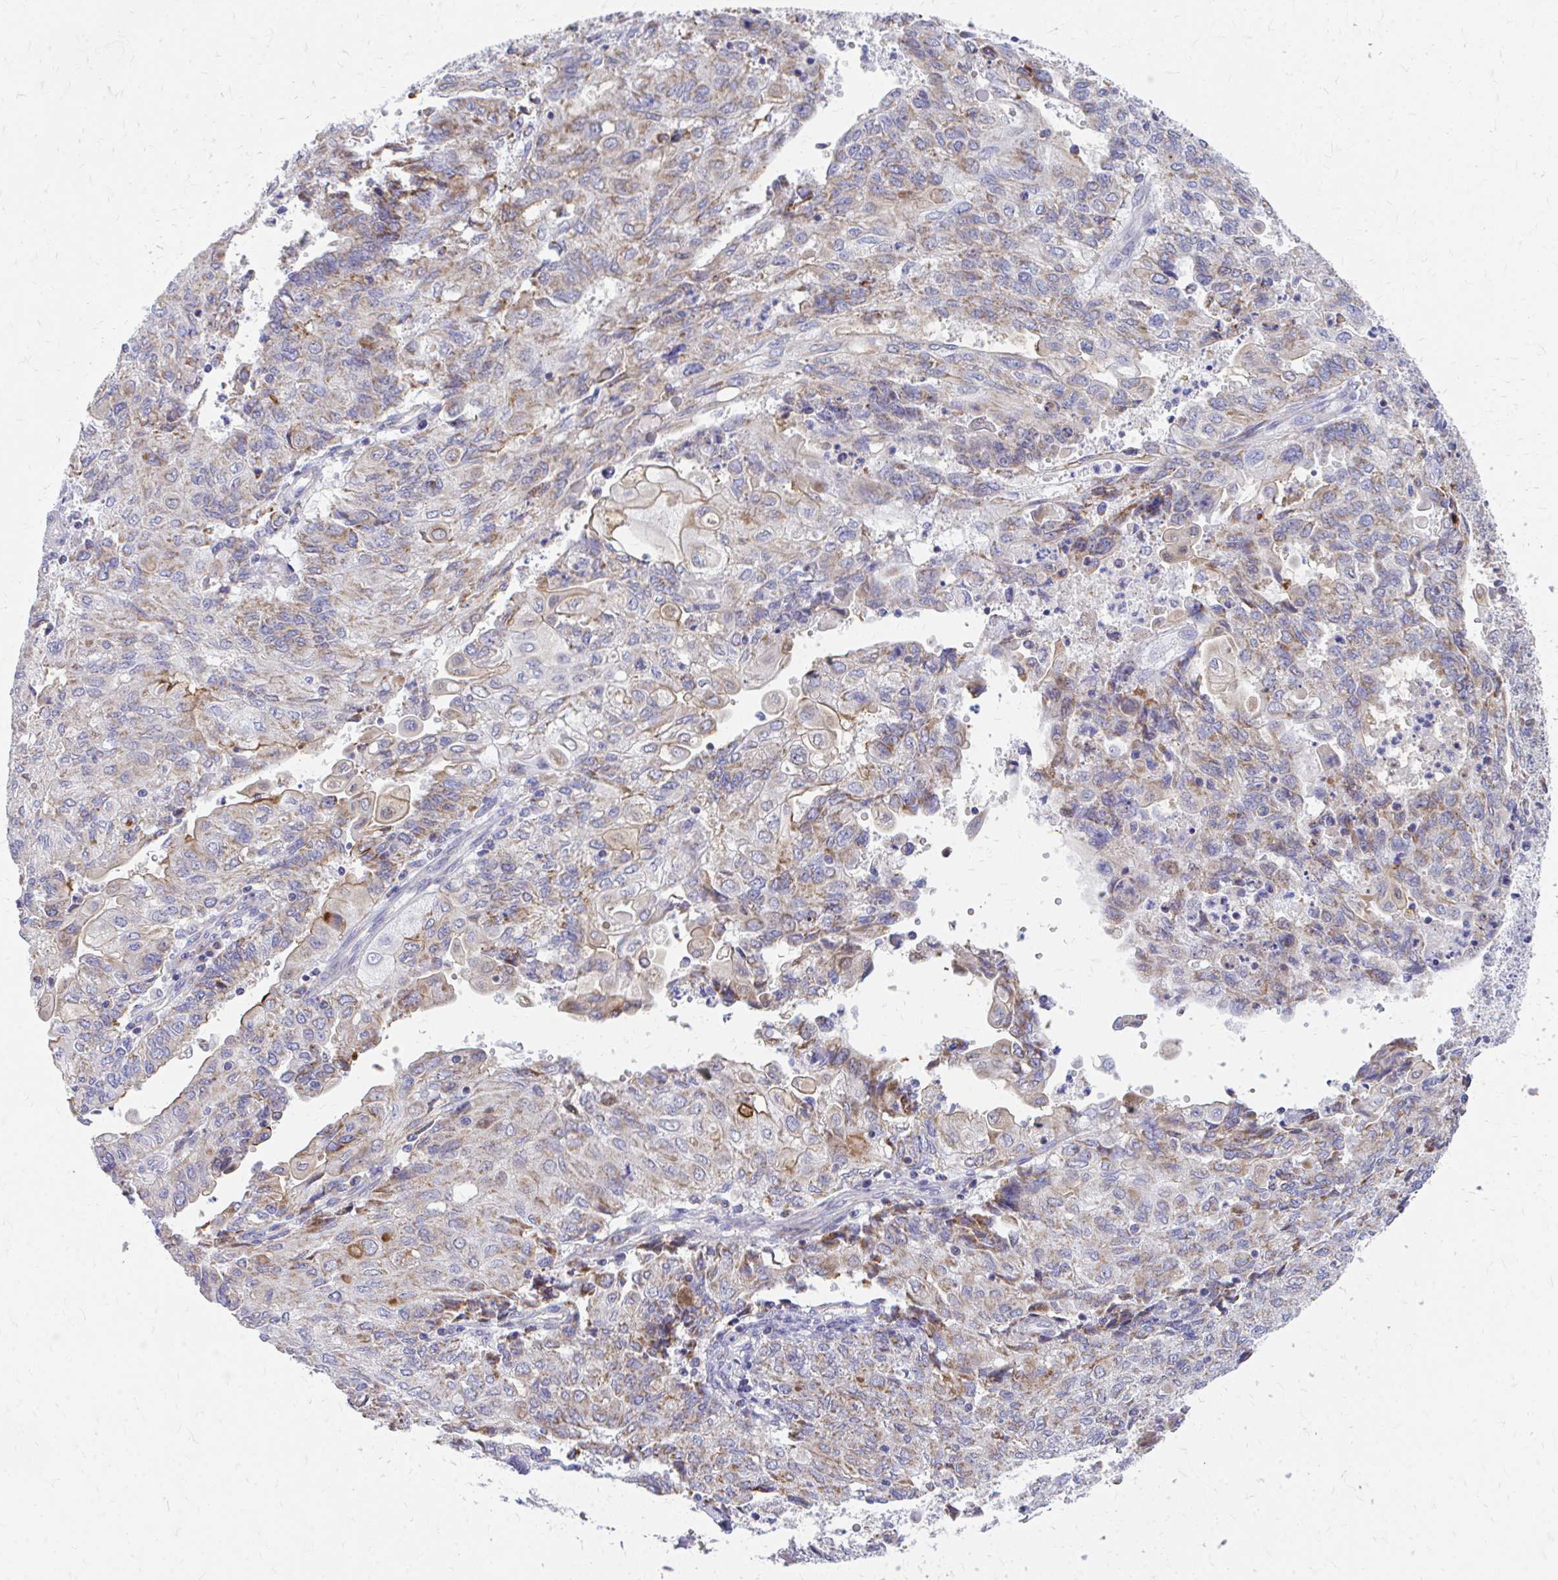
{"staining": {"intensity": "weak", "quantity": "25%-75%", "location": "cytoplasmic/membranous"}, "tissue": "endometrial cancer", "cell_type": "Tumor cells", "image_type": "cancer", "snomed": [{"axis": "morphology", "description": "Adenocarcinoma, NOS"}, {"axis": "topography", "description": "Endometrium"}], "caption": "Immunohistochemistry (DAB) staining of human adenocarcinoma (endometrial) reveals weak cytoplasmic/membranous protein staining in about 25%-75% of tumor cells.", "gene": "MRPL19", "patient": {"sex": "female", "age": 54}}